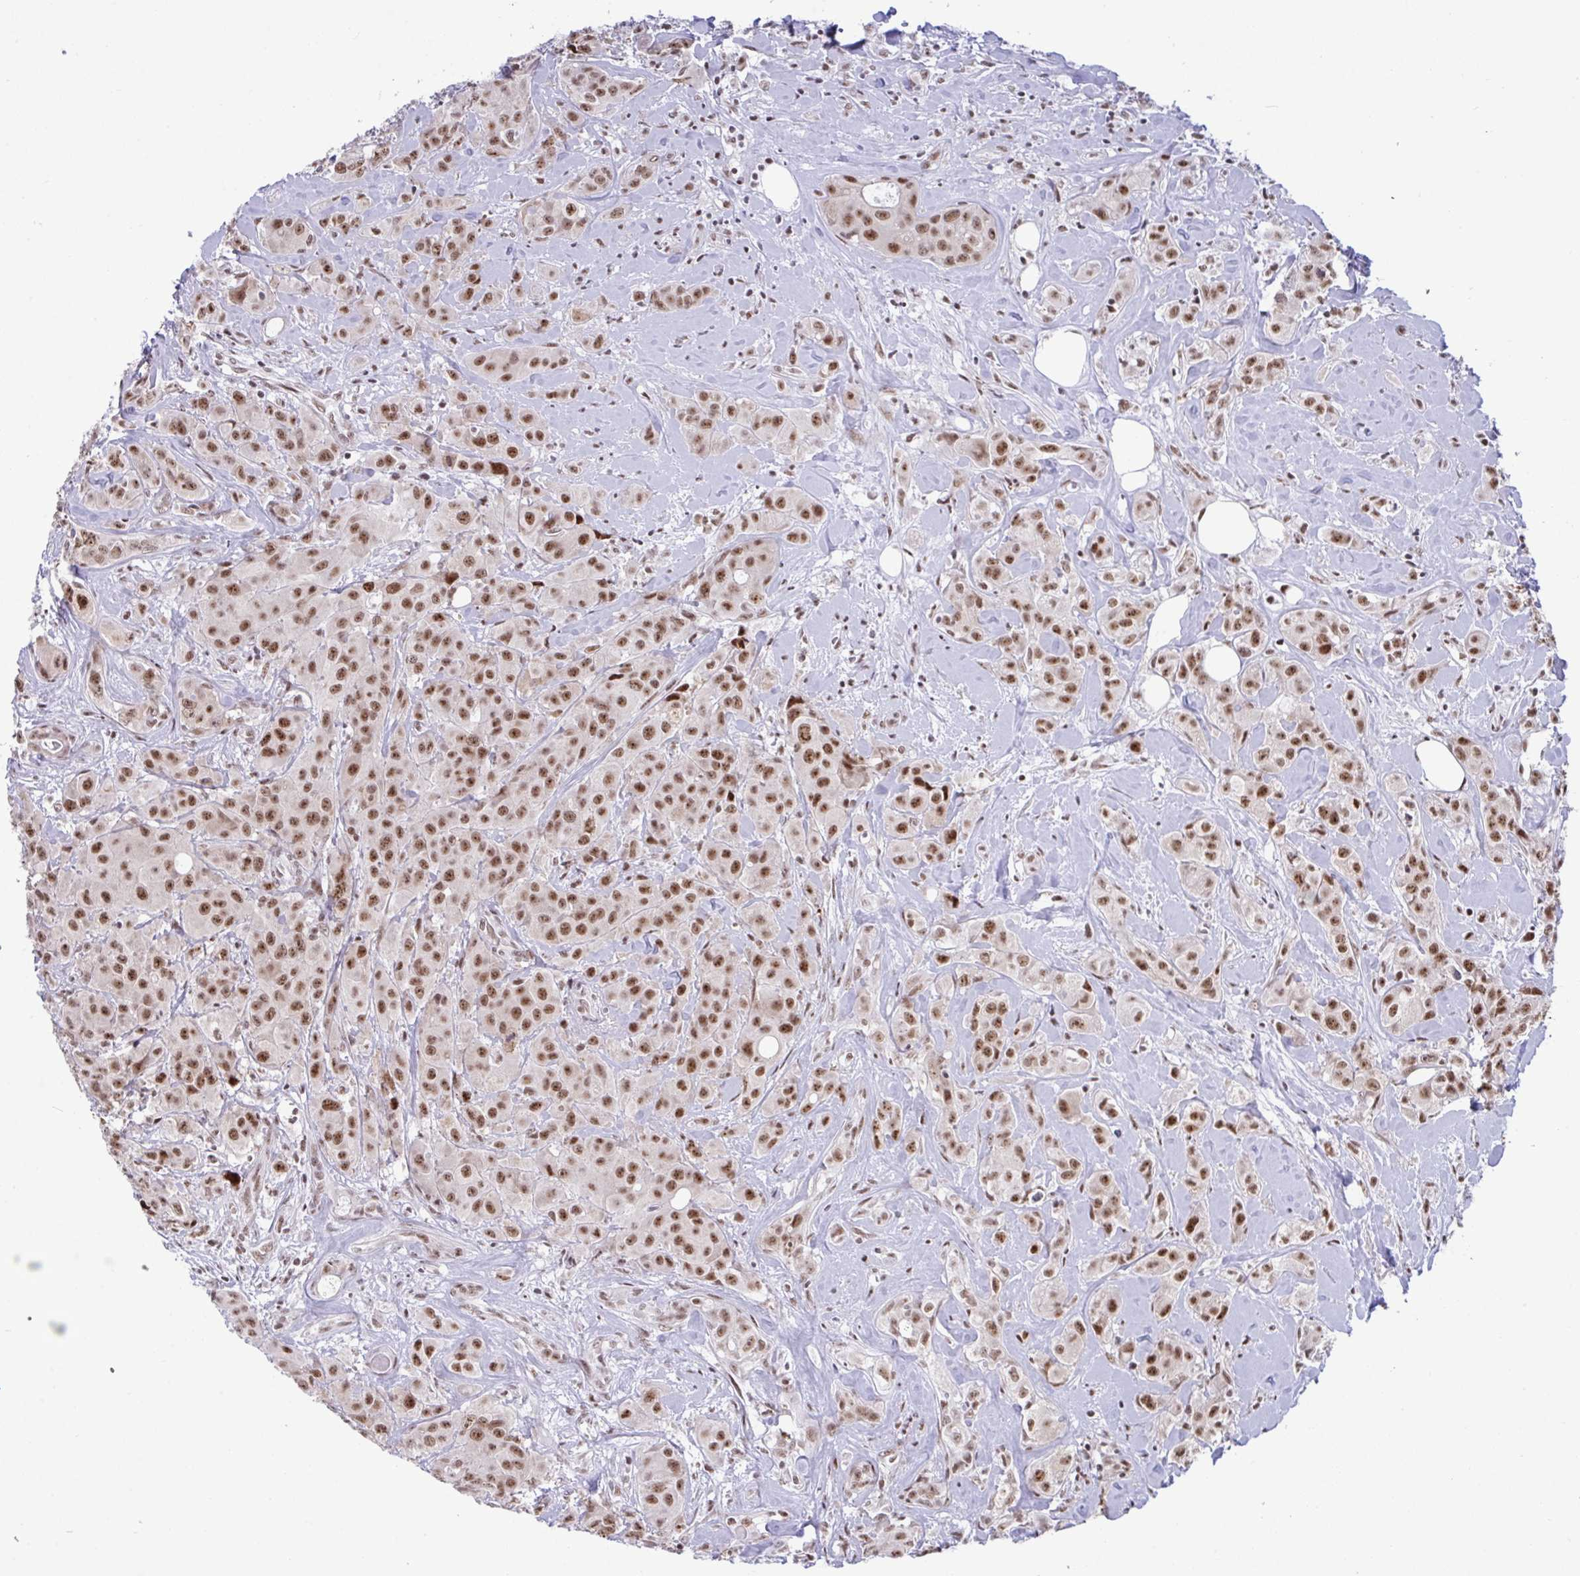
{"staining": {"intensity": "moderate", "quantity": ">75%", "location": "nuclear"}, "tissue": "breast cancer", "cell_type": "Tumor cells", "image_type": "cancer", "snomed": [{"axis": "morphology", "description": "Normal tissue, NOS"}, {"axis": "morphology", "description": "Duct carcinoma"}, {"axis": "topography", "description": "Breast"}], "caption": "The photomicrograph displays a brown stain indicating the presence of a protein in the nuclear of tumor cells in invasive ductal carcinoma (breast). The staining is performed using DAB (3,3'-diaminobenzidine) brown chromogen to label protein expression. The nuclei are counter-stained blue using hematoxylin.", "gene": "WBP11", "patient": {"sex": "female", "age": 43}}